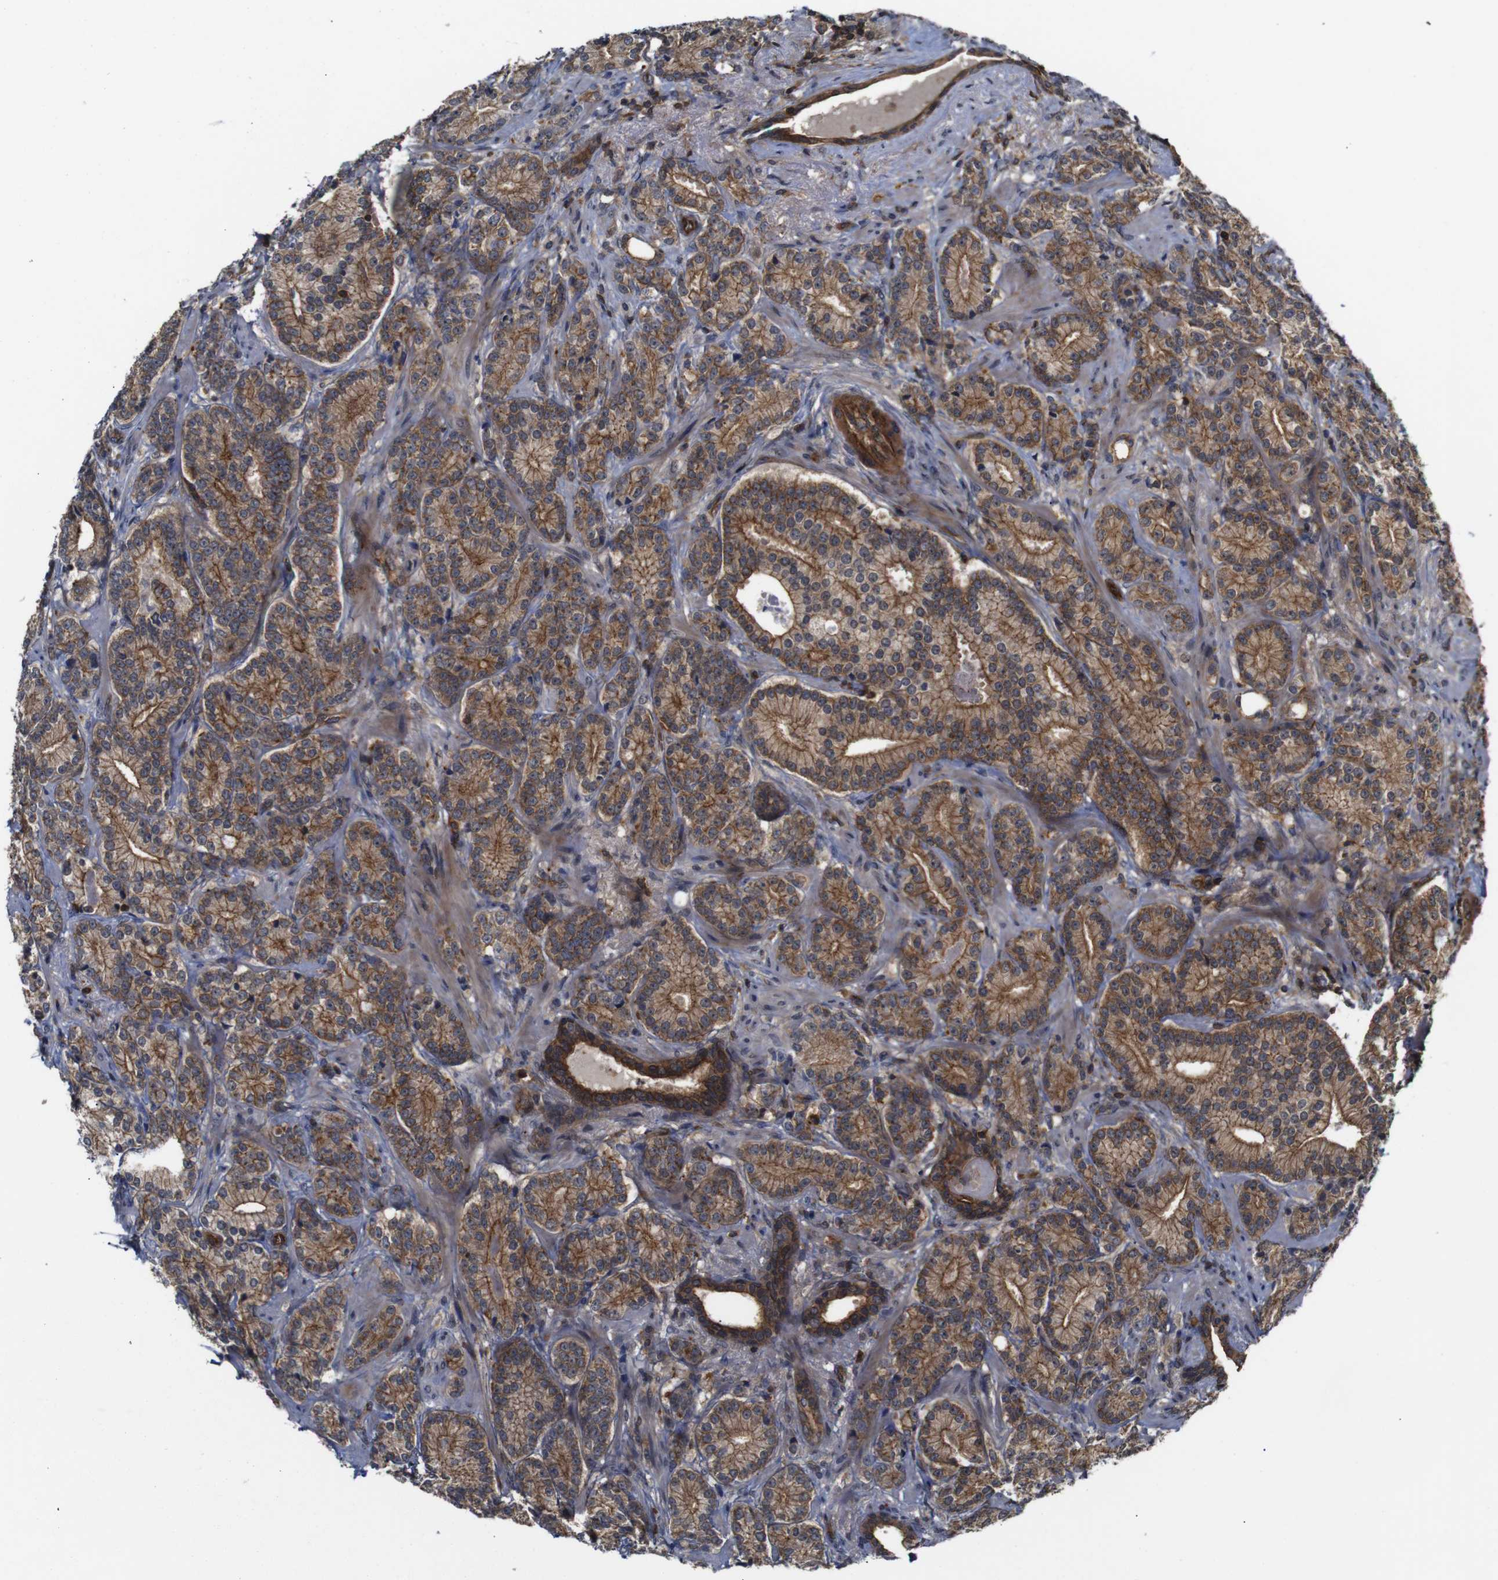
{"staining": {"intensity": "moderate", "quantity": ">75%", "location": "cytoplasmic/membranous"}, "tissue": "prostate cancer", "cell_type": "Tumor cells", "image_type": "cancer", "snomed": [{"axis": "morphology", "description": "Adenocarcinoma, High grade"}, {"axis": "topography", "description": "Prostate"}], "caption": "Protein expression analysis of prostate cancer (high-grade adenocarcinoma) demonstrates moderate cytoplasmic/membranous expression in about >75% of tumor cells. The protein is shown in brown color, while the nuclei are stained blue.", "gene": "NANOS1", "patient": {"sex": "male", "age": 61}}